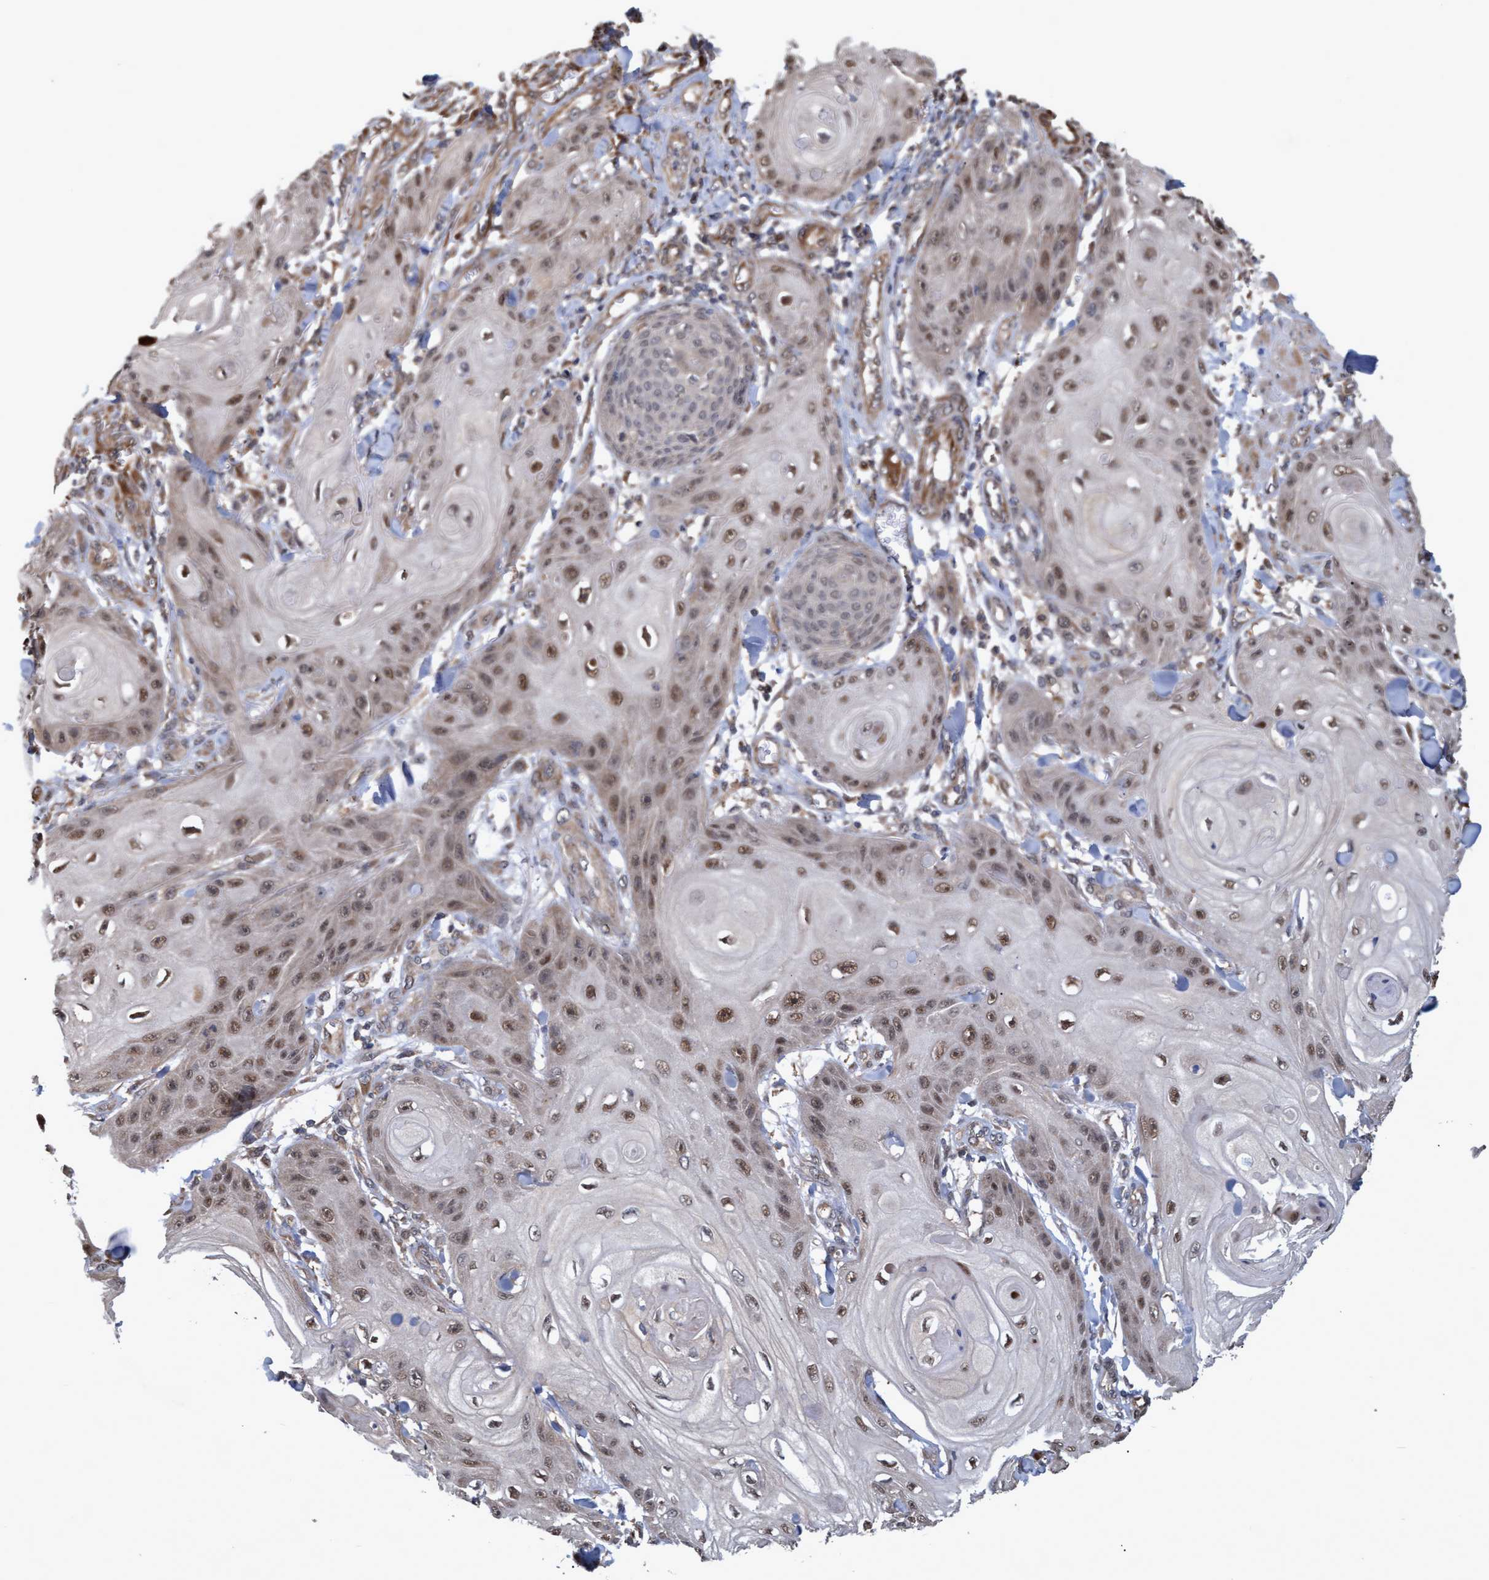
{"staining": {"intensity": "moderate", "quantity": ">75%", "location": "nuclear"}, "tissue": "skin cancer", "cell_type": "Tumor cells", "image_type": "cancer", "snomed": [{"axis": "morphology", "description": "Squamous cell carcinoma, NOS"}, {"axis": "topography", "description": "Skin"}], "caption": "This photomicrograph shows IHC staining of skin cancer (squamous cell carcinoma), with medium moderate nuclear expression in about >75% of tumor cells.", "gene": "PSMB6", "patient": {"sex": "male", "age": 74}}